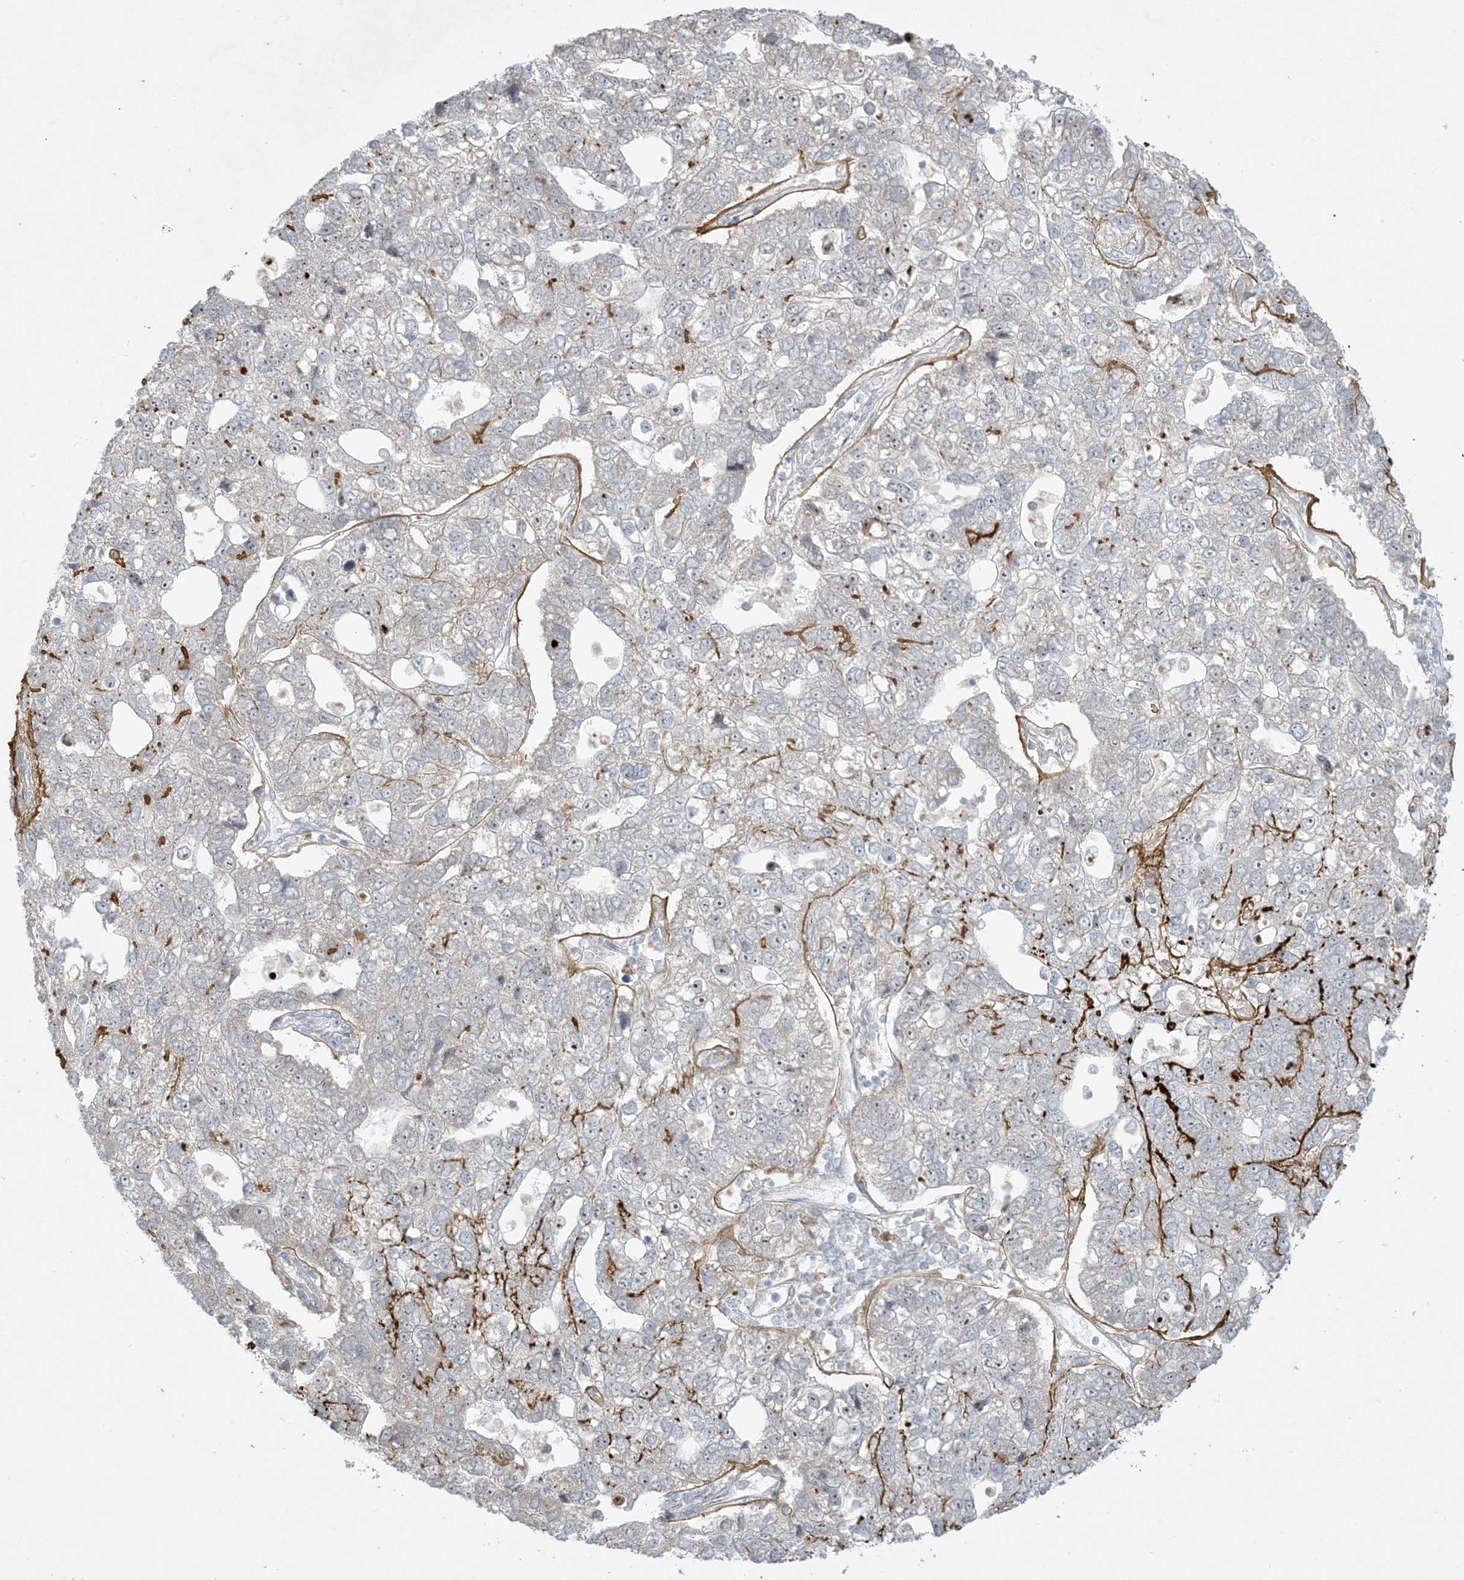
{"staining": {"intensity": "negative", "quantity": "none", "location": "none"}, "tissue": "pancreatic cancer", "cell_type": "Tumor cells", "image_type": "cancer", "snomed": [{"axis": "morphology", "description": "Adenocarcinoma, NOS"}, {"axis": "topography", "description": "Pancreas"}], "caption": "Immunohistochemical staining of pancreatic adenocarcinoma shows no significant expression in tumor cells.", "gene": "SOGA3", "patient": {"sex": "female", "age": 61}}